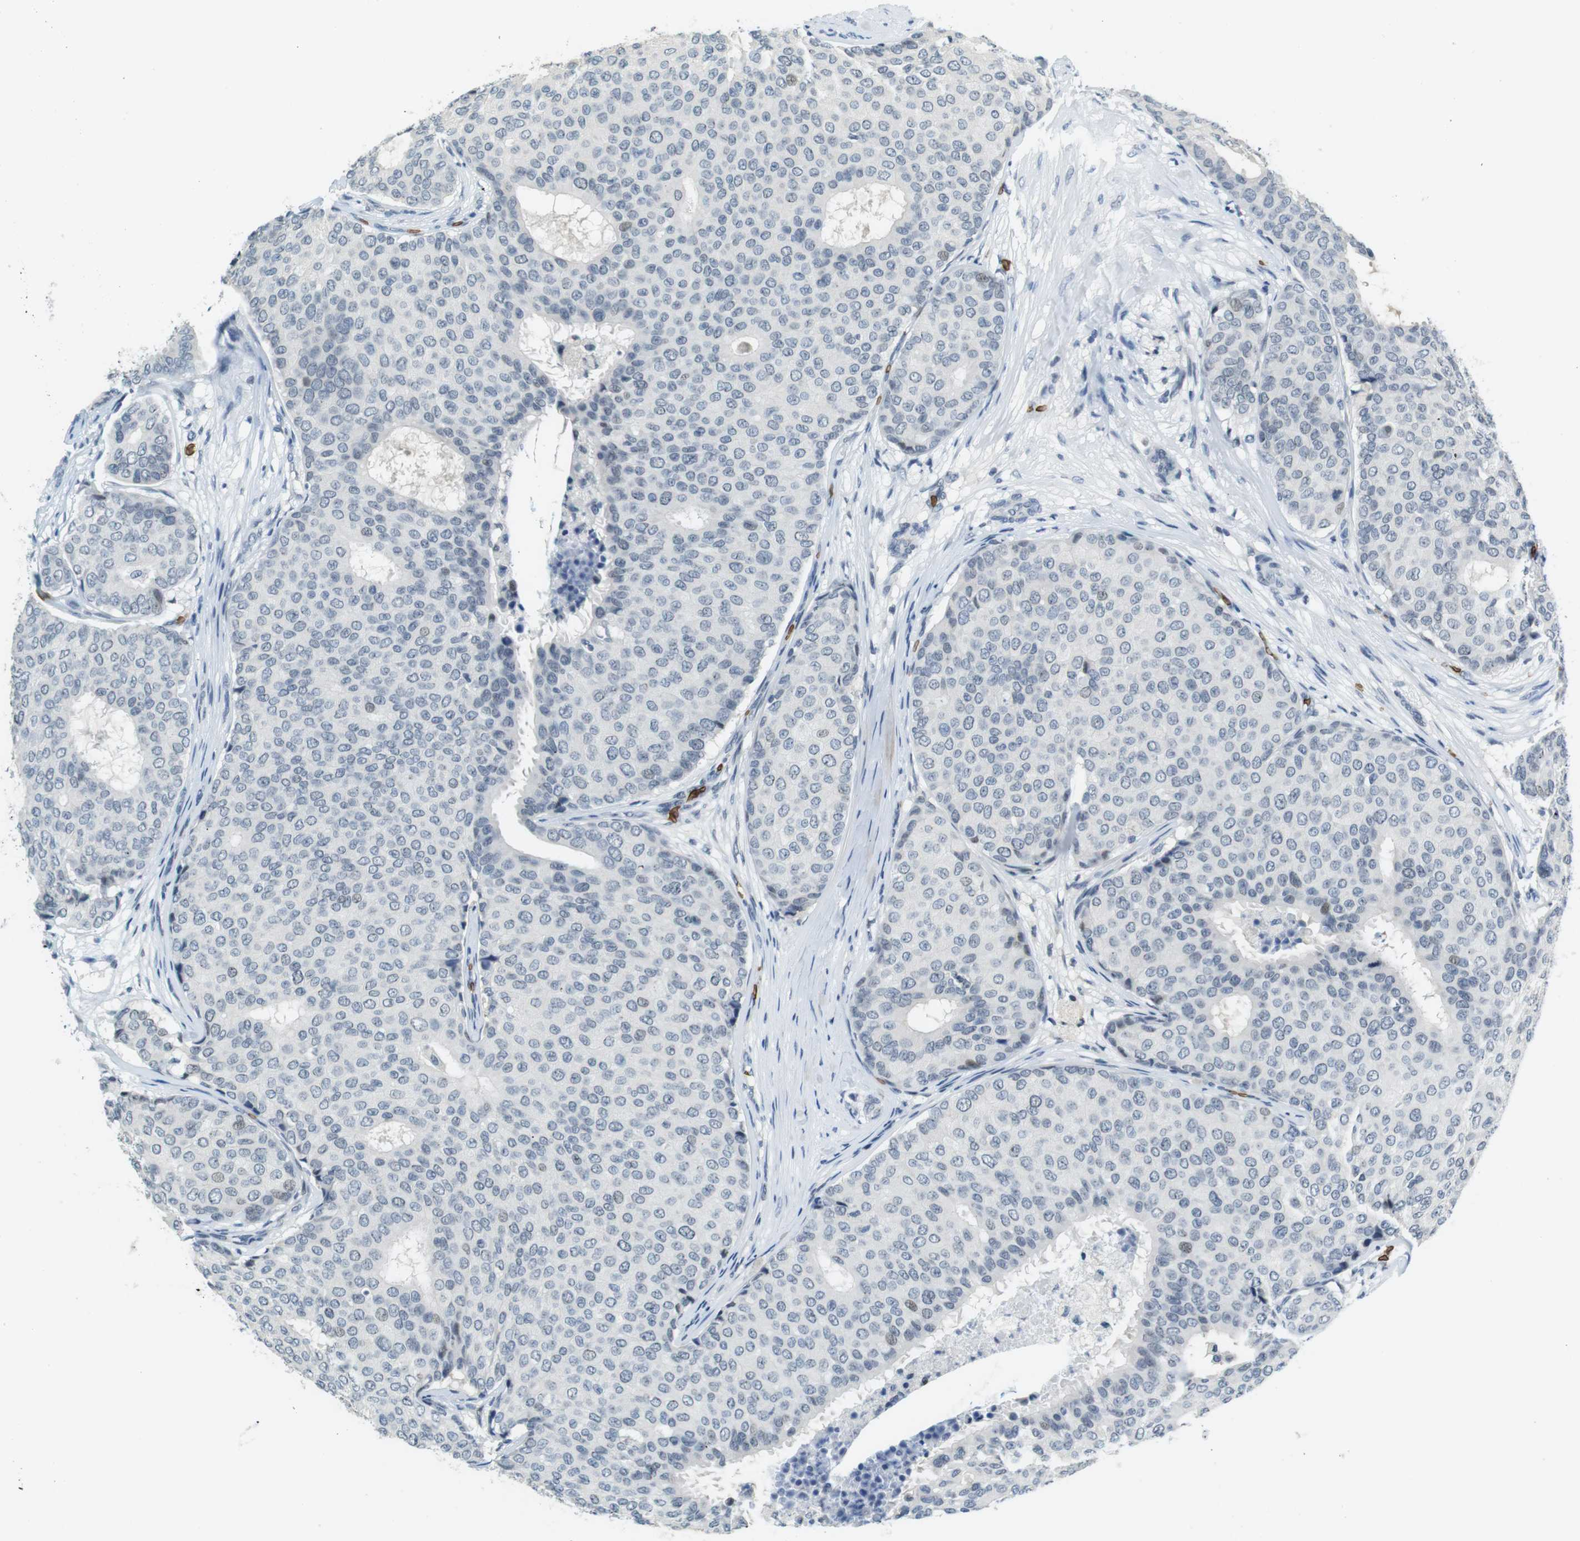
{"staining": {"intensity": "negative", "quantity": "none", "location": "none"}, "tissue": "breast cancer", "cell_type": "Tumor cells", "image_type": "cancer", "snomed": [{"axis": "morphology", "description": "Duct carcinoma"}, {"axis": "topography", "description": "Breast"}], "caption": "The immunohistochemistry image has no significant expression in tumor cells of infiltrating ductal carcinoma (breast) tissue.", "gene": "SLC4A1", "patient": {"sex": "female", "age": 75}}